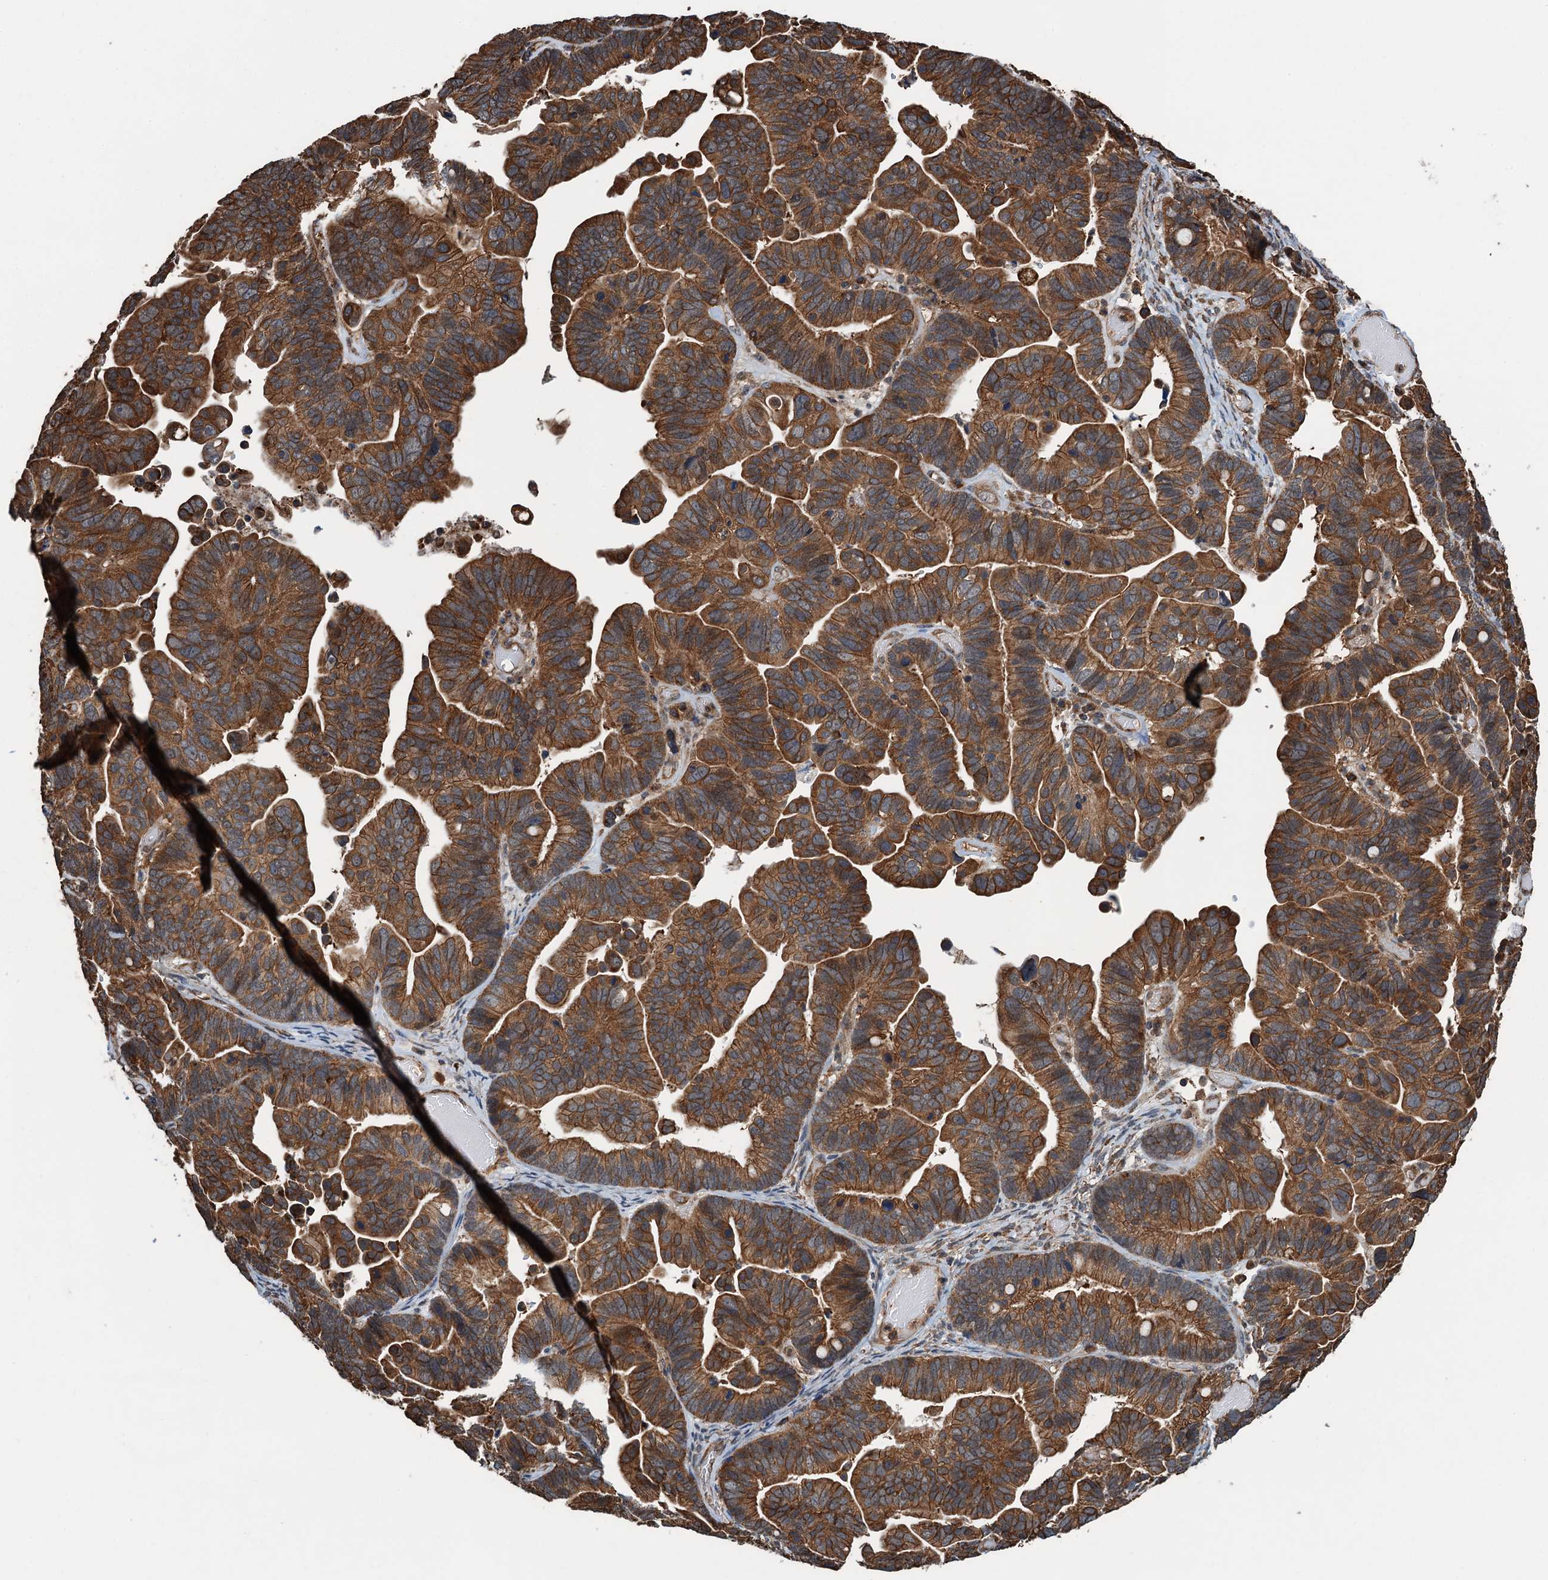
{"staining": {"intensity": "strong", "quantity": ">75%", "location": "cytoplasmic/membranous"}, "tissue": "ovarian cancer", "cell_type": "Tumor cells", "image_type": "cancer", "snomed": [{"axis": "morphology", "description": "Cystadenocarcinoma, serous, NOS"}, {"axis": "topography", "description": "Ovary"}], "caption": "Ovarian cancer (serous cystadenocarcinoma) stained with a brown dye demonstrates strong cytoplasmic/membranous positive positivity in about >75% of tumor cells.", "gene": "WHAMM", "patient": {"sex": "female", "age": 56}}